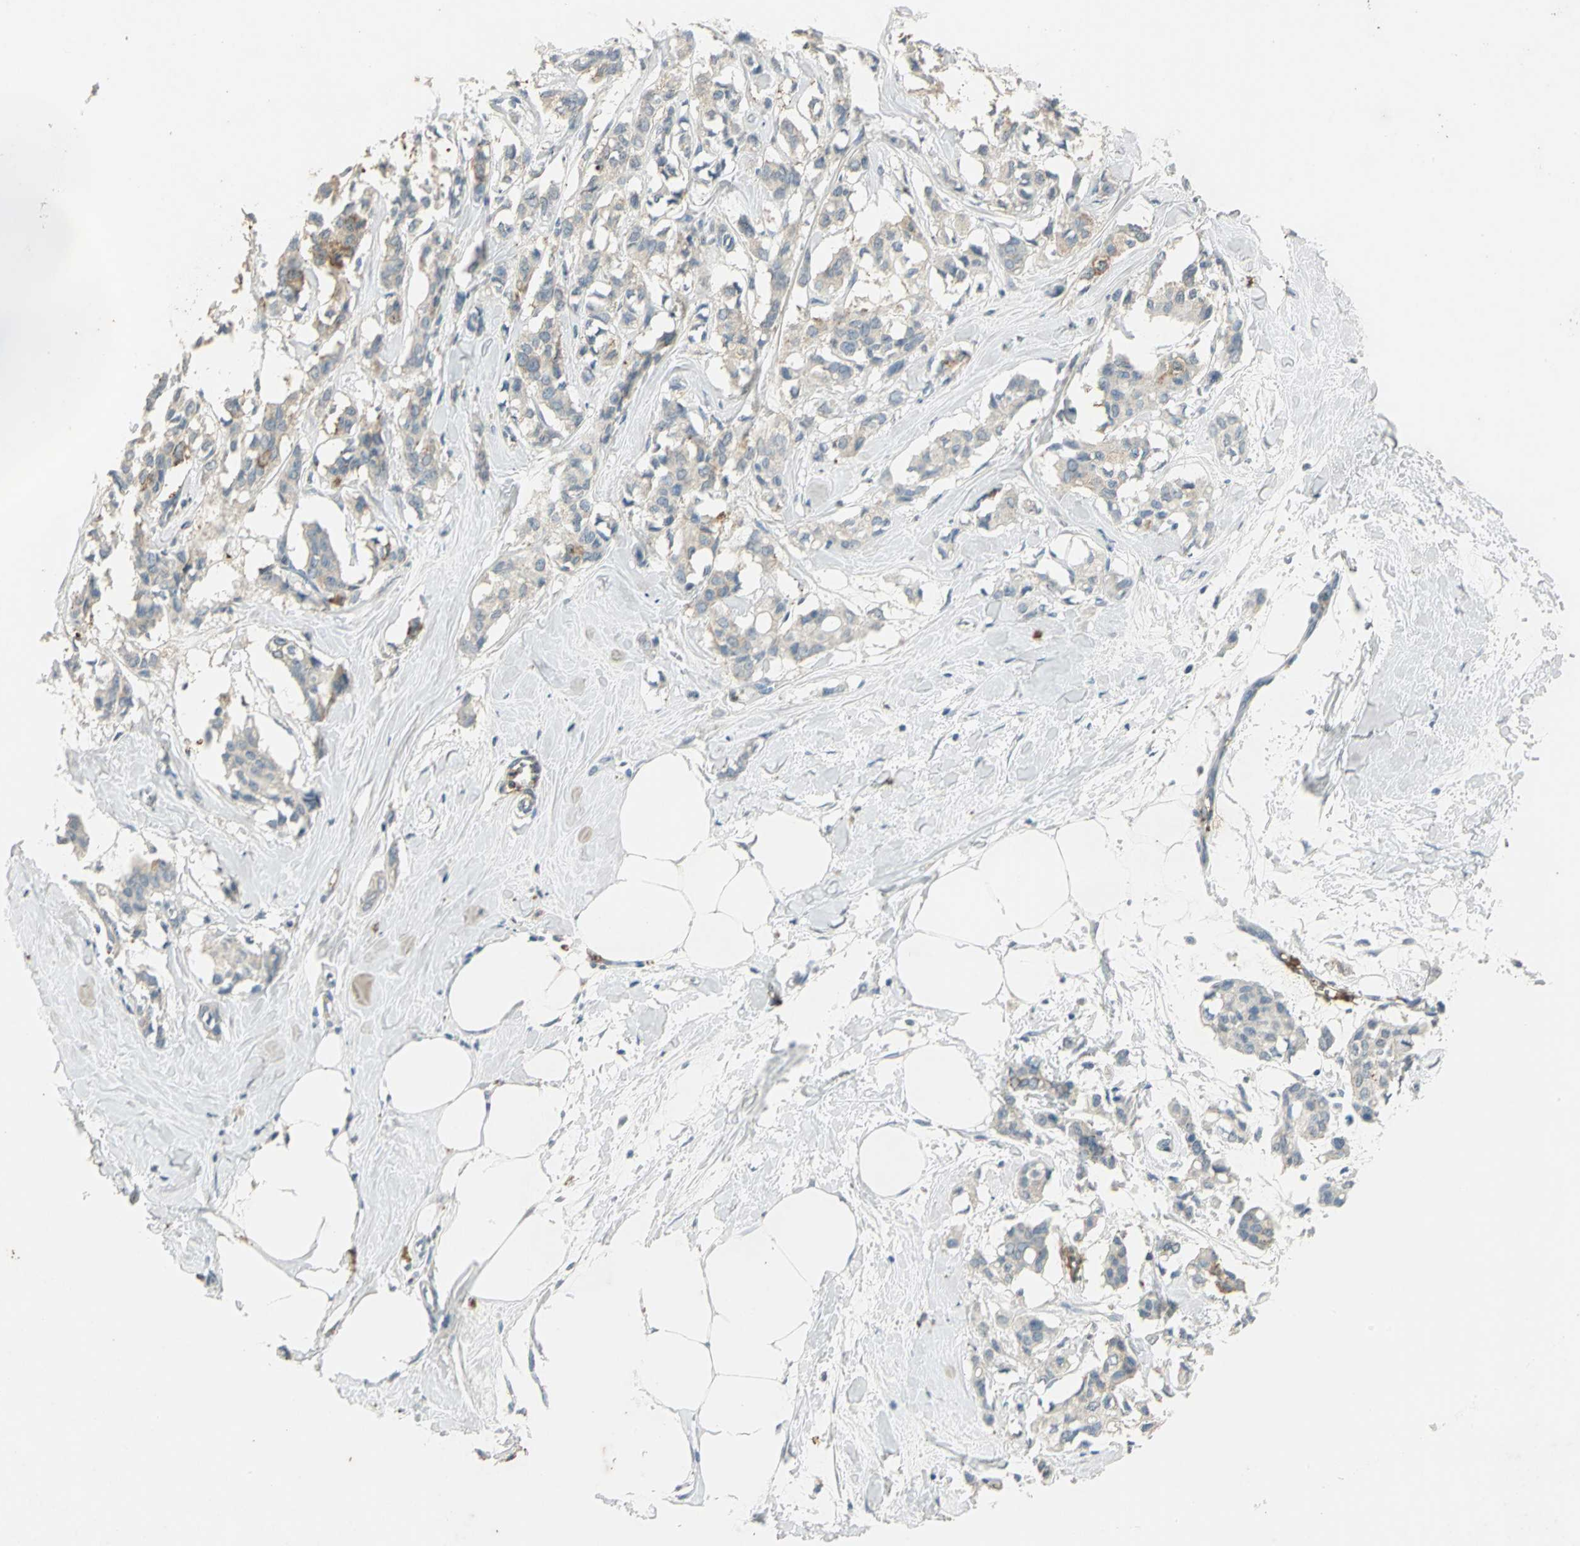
{"staining": {"intensity": "weak", "quantity": "25%-75%", "location": "cytoplasmic/membranous"}, "tissue": "breast cancer", "cell_type": "Tumor cells", "image_type": "cancer", "snomed": [{"axis": "morphology", "description": "Duct carcinoma"}, {"axis": "topography", "description": "Breast"}], "caption": "Immunohistochemistry image of human breast cancer stained for a protein (brown), which shows low levels of weak cytoplasmic/membranous expression in about 25%-75% of tumor cells.", "gene": "CAMK2B", "patient": {"sex": "female", "age": 84}}